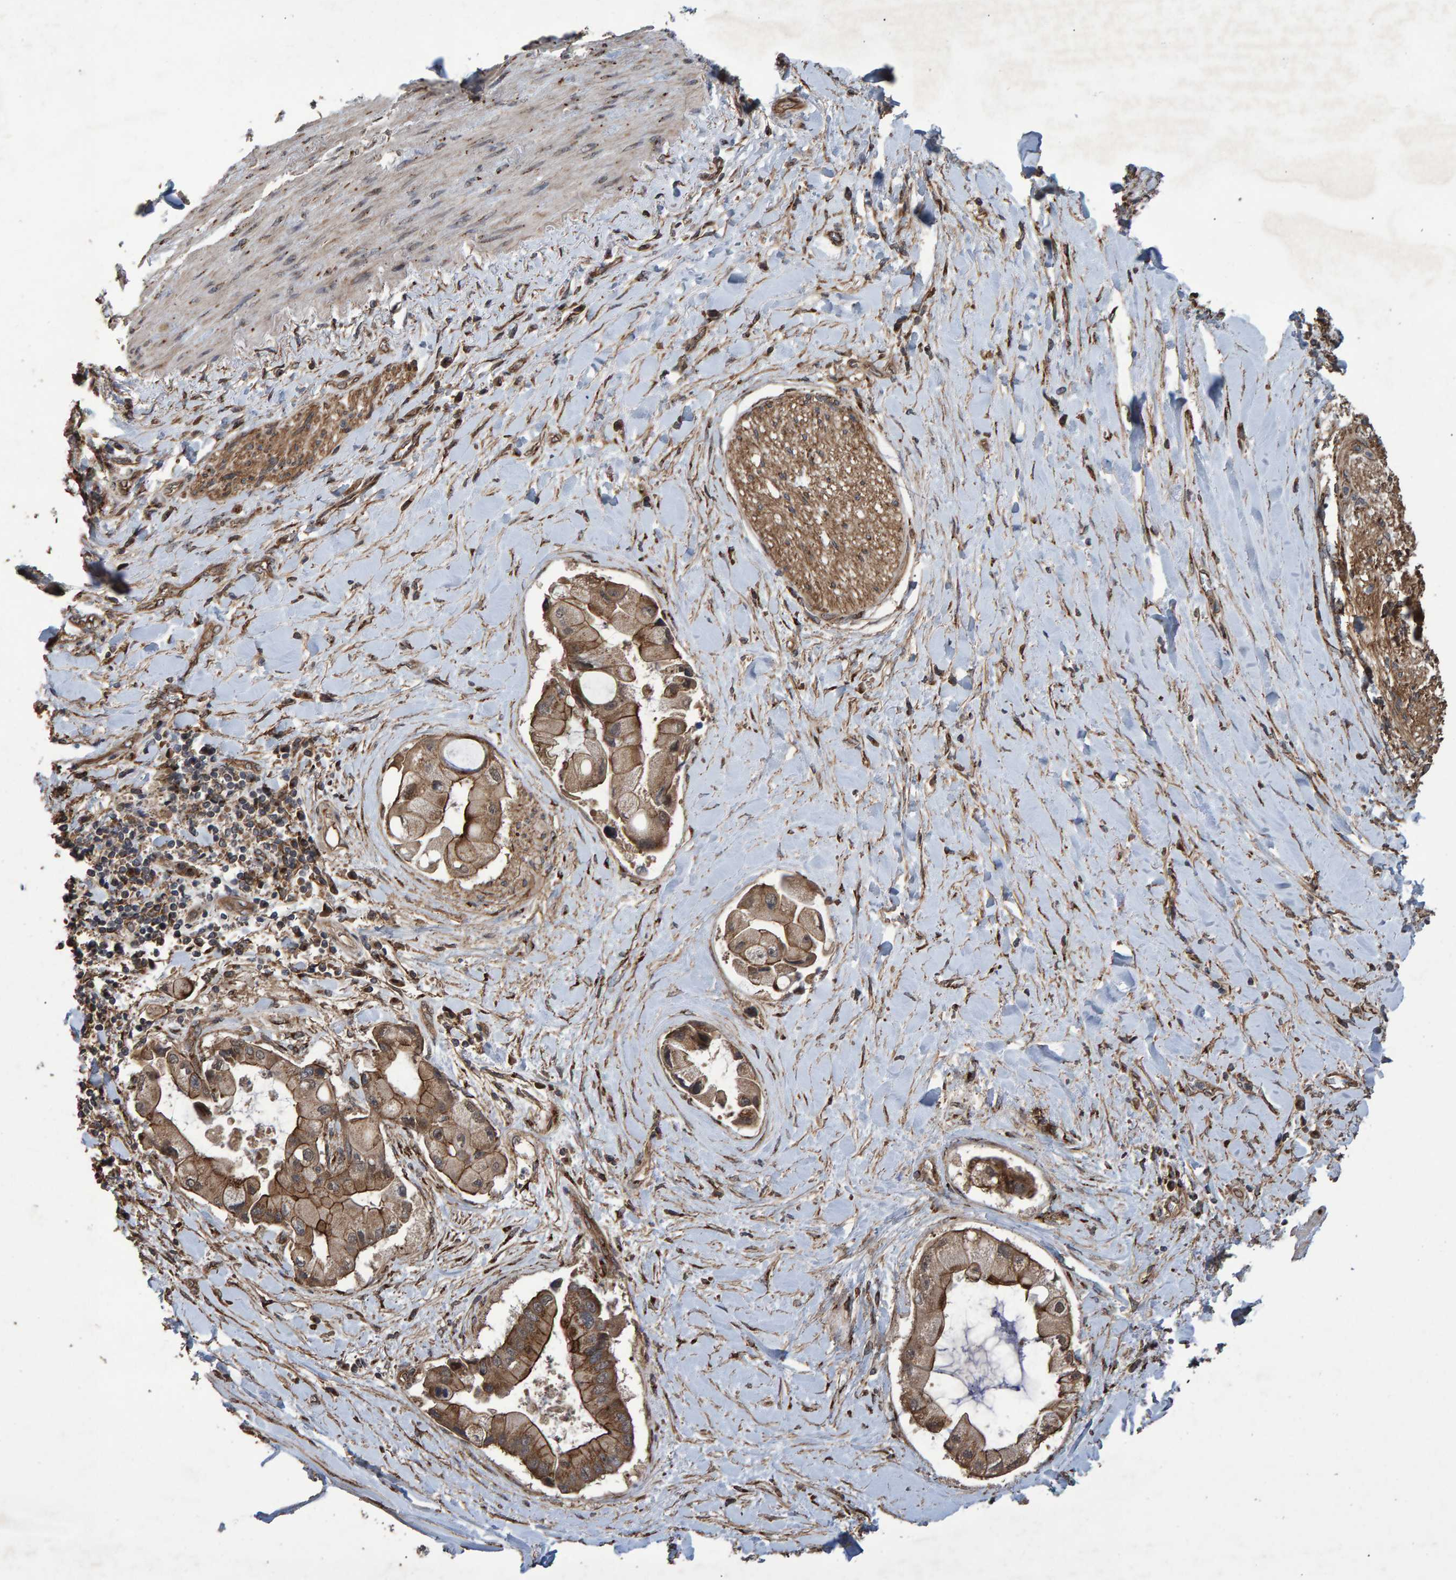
{"staining": {"intensity": "strong", "quantity": ">75%", "location": "cytoplasmic/membranous"}, "tissue": "liver cancer", "cell_type": "Tumor cells", "image_type": "cancer", "snomed": [{"axis": "morphology", "description": "Cholangiocarcinoma"}, {"axis": "topography", "description": "Liver"}], "caption": "Immunohistochemistry of liver cholangiocarcinoma displays high levels of strong cytoplasmic/membranous expression in about >75% of tumor cells.", "gene": "TRIM68", "patient": {"sex": "male", "age": 50}}